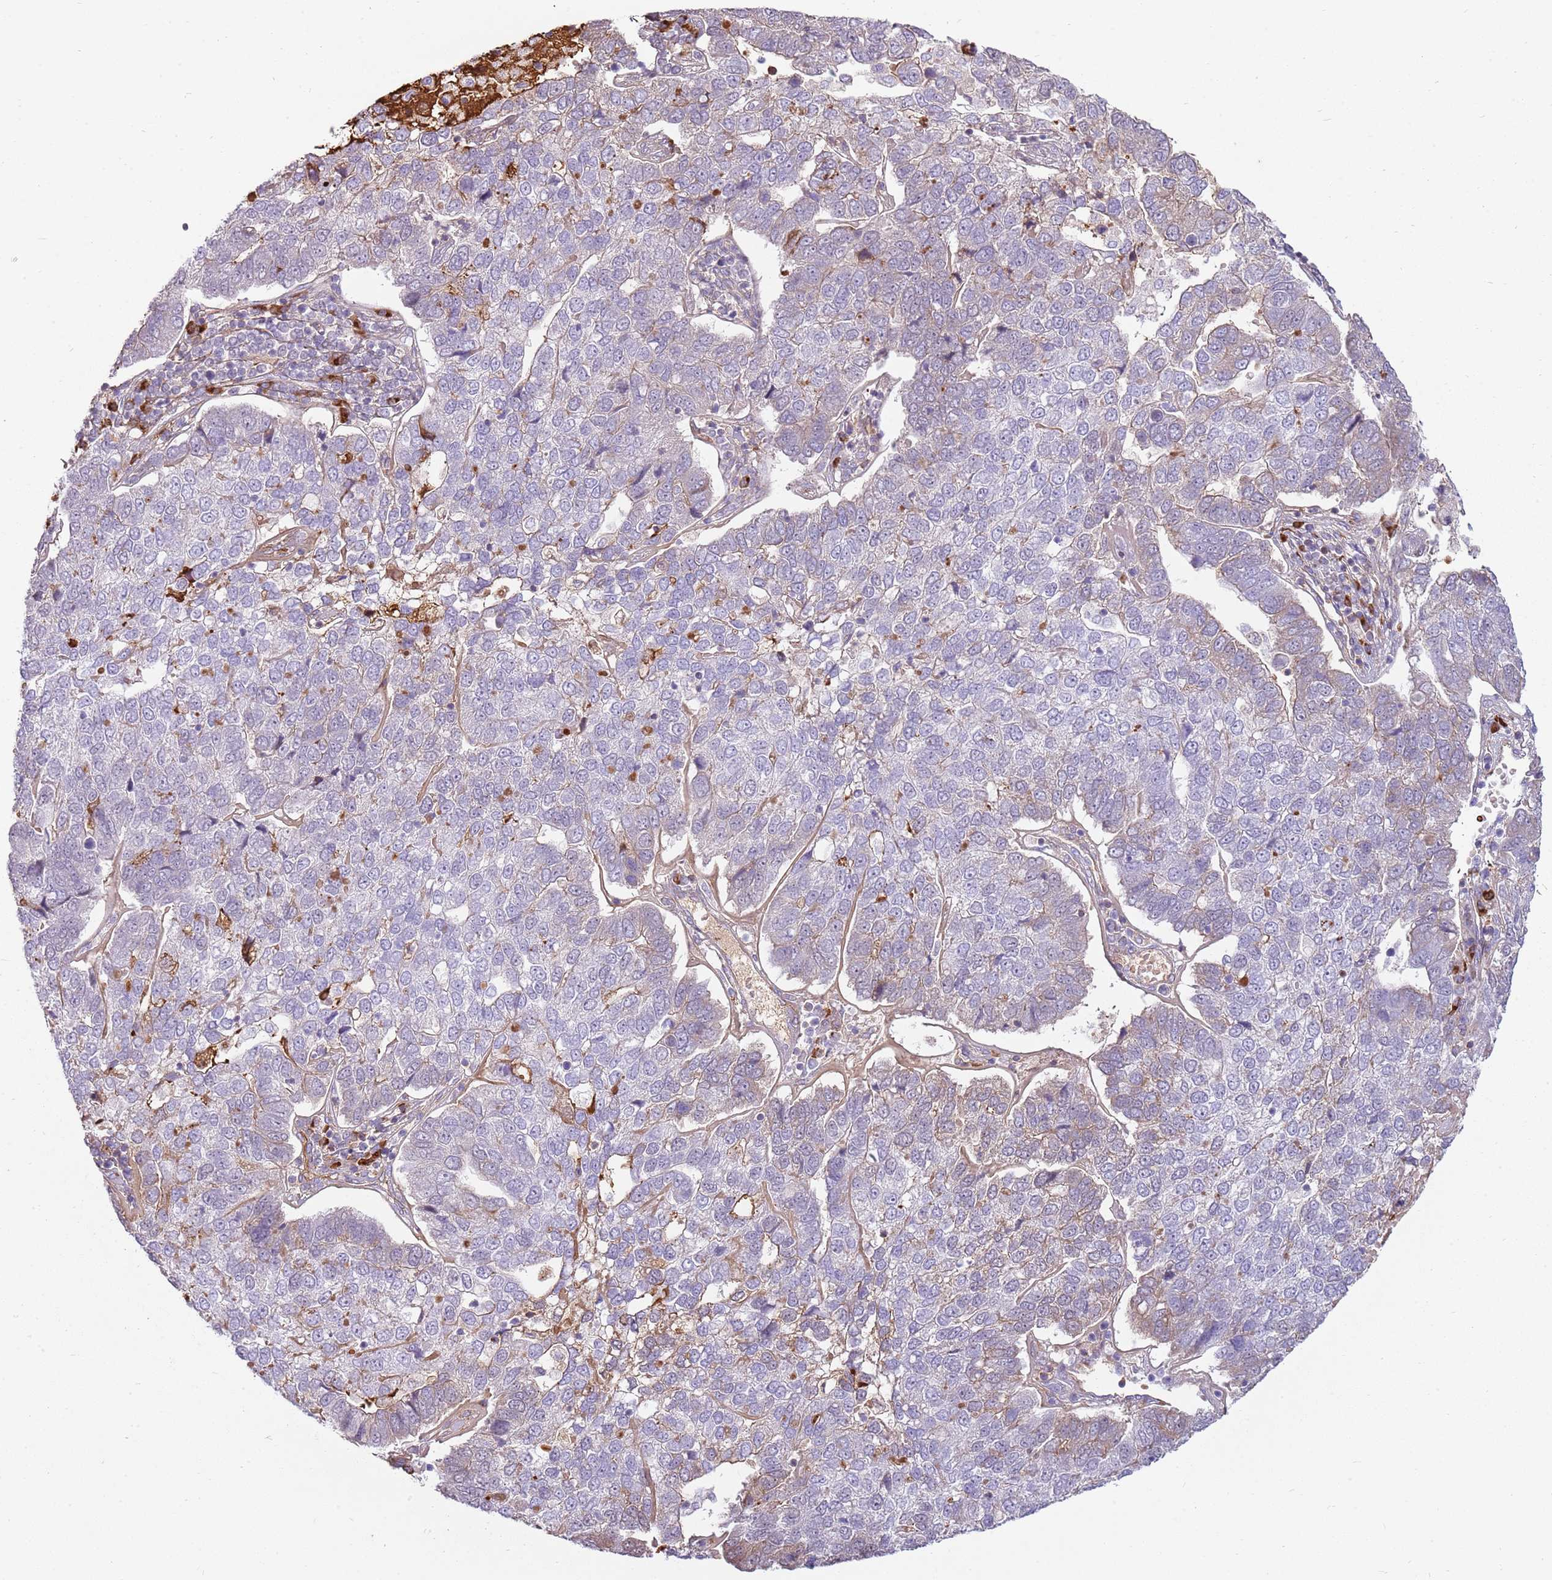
{"staining": {"intensity": "negative", "quantity": "none", "location": "none"}, "tissue": "pancreatic cancer", "cell_type": "Tumor cells", "image_type": "cancer", "snomed": [{"axis": "morphology", "description": "Adenocarcinoma, NOS"}, {"axis": "topography", "description": "Pancreas"}], "caption": "Immunohistochemical staining of pancreatic cancer (adenocarcinoma) exhibits no significant expression in tumor cells. (Brightfield microscopy of DAB (3,3'-diaminobenzidine) immunohistochemistry at high magnification).", "gene": "MCUB", "patient": {"sex": "female", "age": 61}}